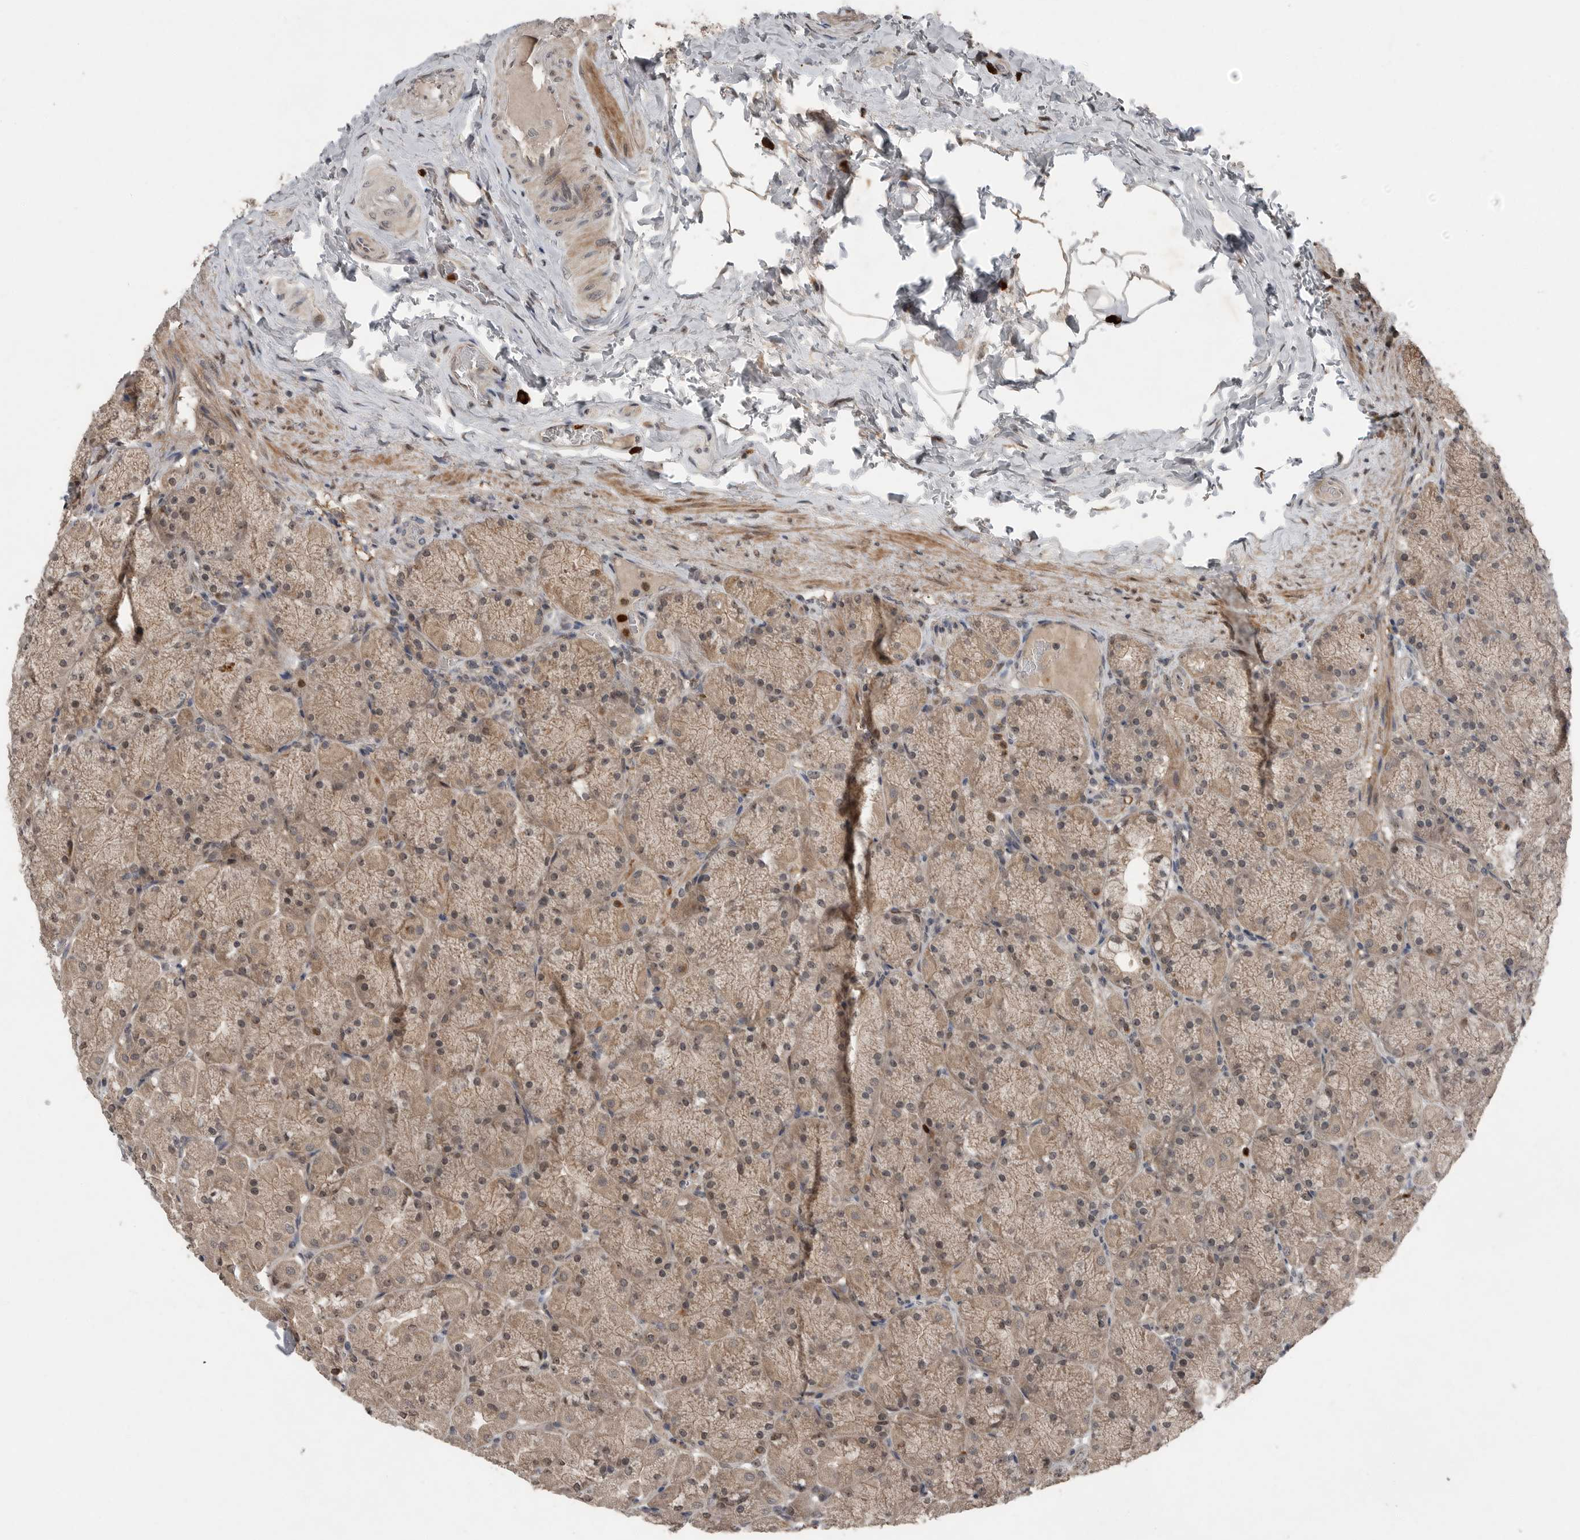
{"staining": {"intensity": "moderate", "quantity": ">75%", "location": "cytoplasmic/membranous"}, "tissue": "stomach", "cell_type": "Glandular cells", "image_type": "normal", "snomed": [{"axis": "morphology", "description": "Normal tissue, NOS"}, {"axis": "topography", "description": "Stomach, upper"}], "caption": "Immunohistochemistry histopathology image of benign stomach: human stomach stained using IHC exhibits medium levels of moderate protein expression localized specifically in the cytoplasmic/membranous of glandular cells, appearing as a cytoplasmic/membranous brown color.", "gene": "SCP2", "patient": {"sex": "female", "age": 56}}